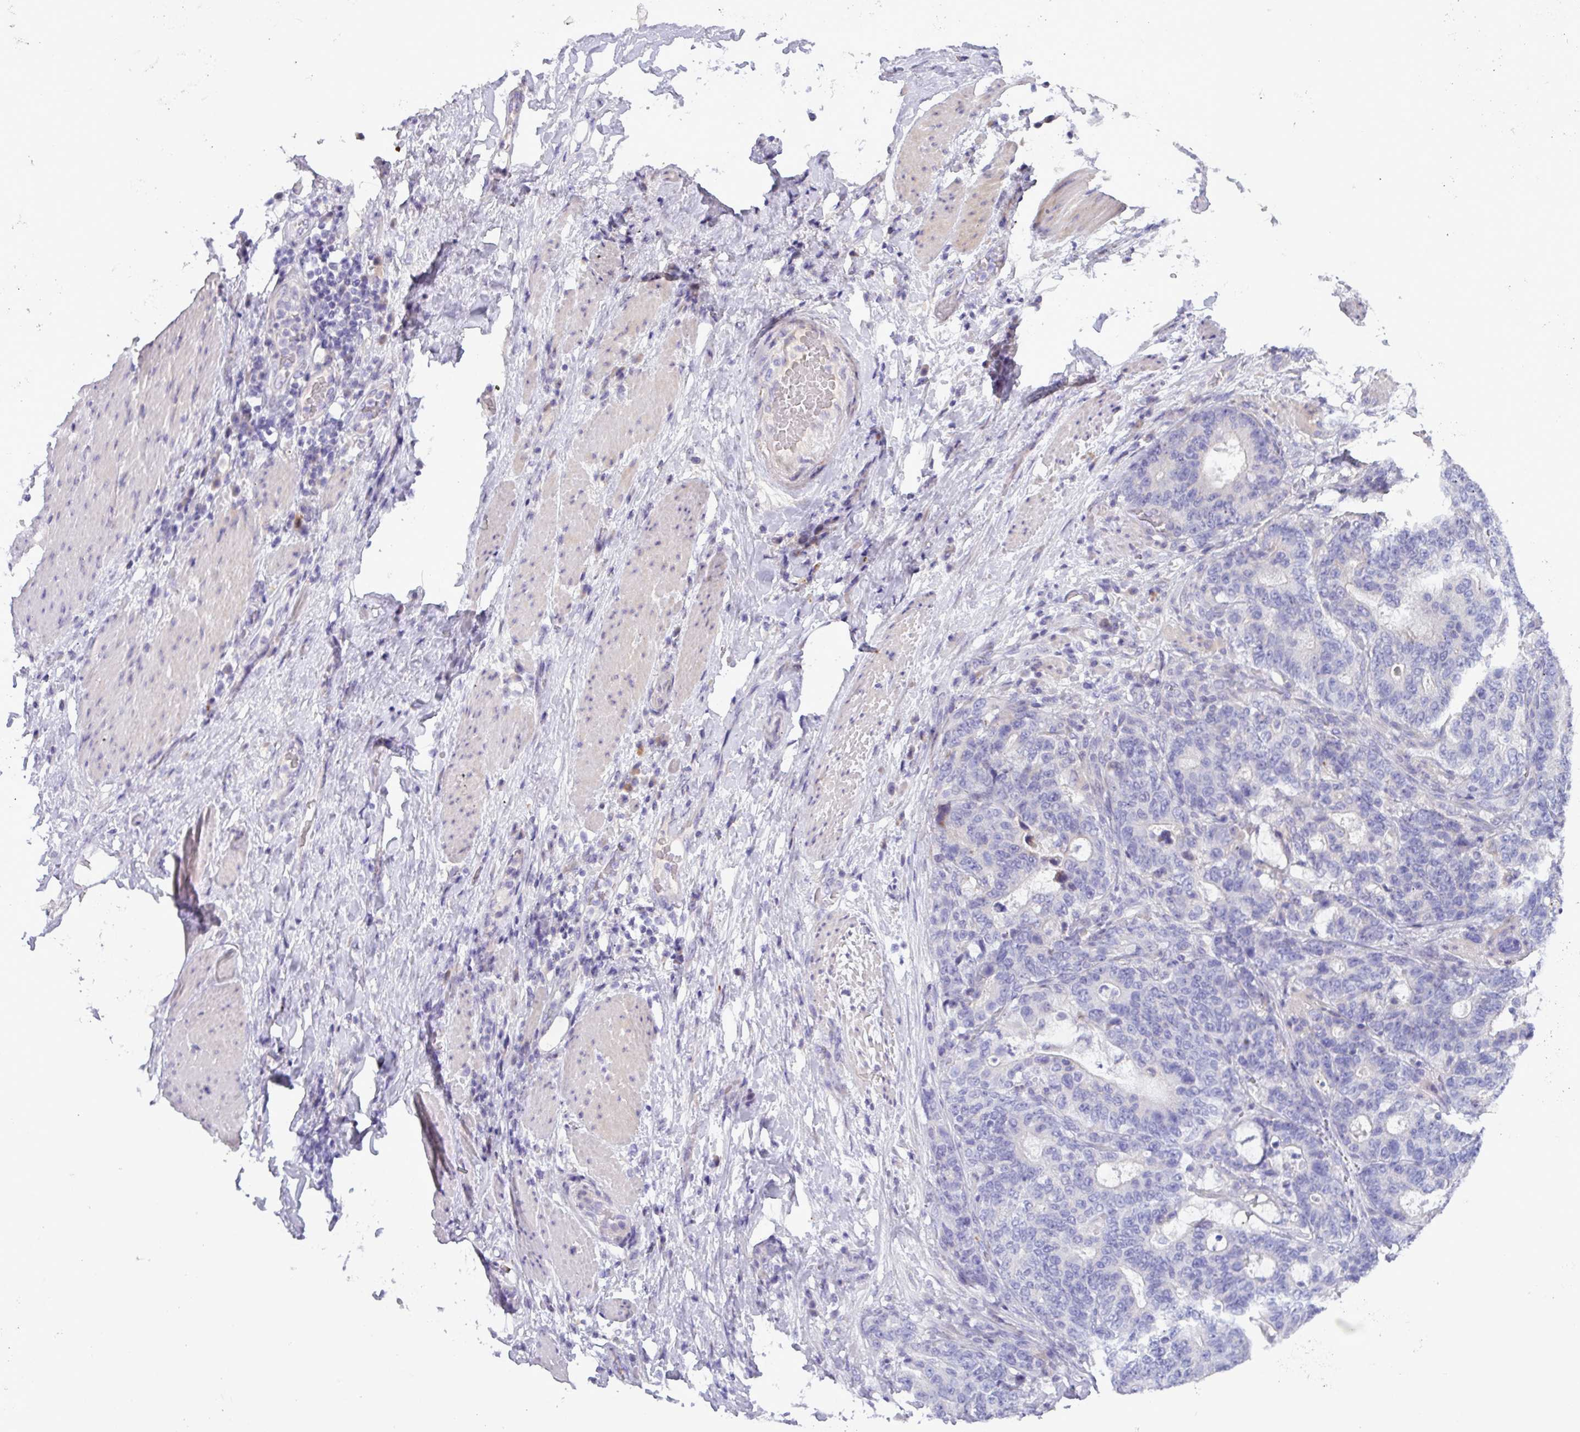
{"staining": {"intensity": "negative", "quantity": "none", "location": "none"}, "tissue": "stomach cancer", "cell_type": "Tumor cells", "image_type": "cancer", "snomed": [{"axis": "morphology", "description": "Normal tissue, NOS"}, {"axis": "morphology", "description": "Adenocarcinoma, NOS"}, {"axis": "topography", "description": "Stomach"}], "caption": "Tumor cells are negative for brown protein staining in stomach cancer (adenocarcinoma).", "gene": "TNFSF12", "patient": {"sex": "female", "age": 64}}